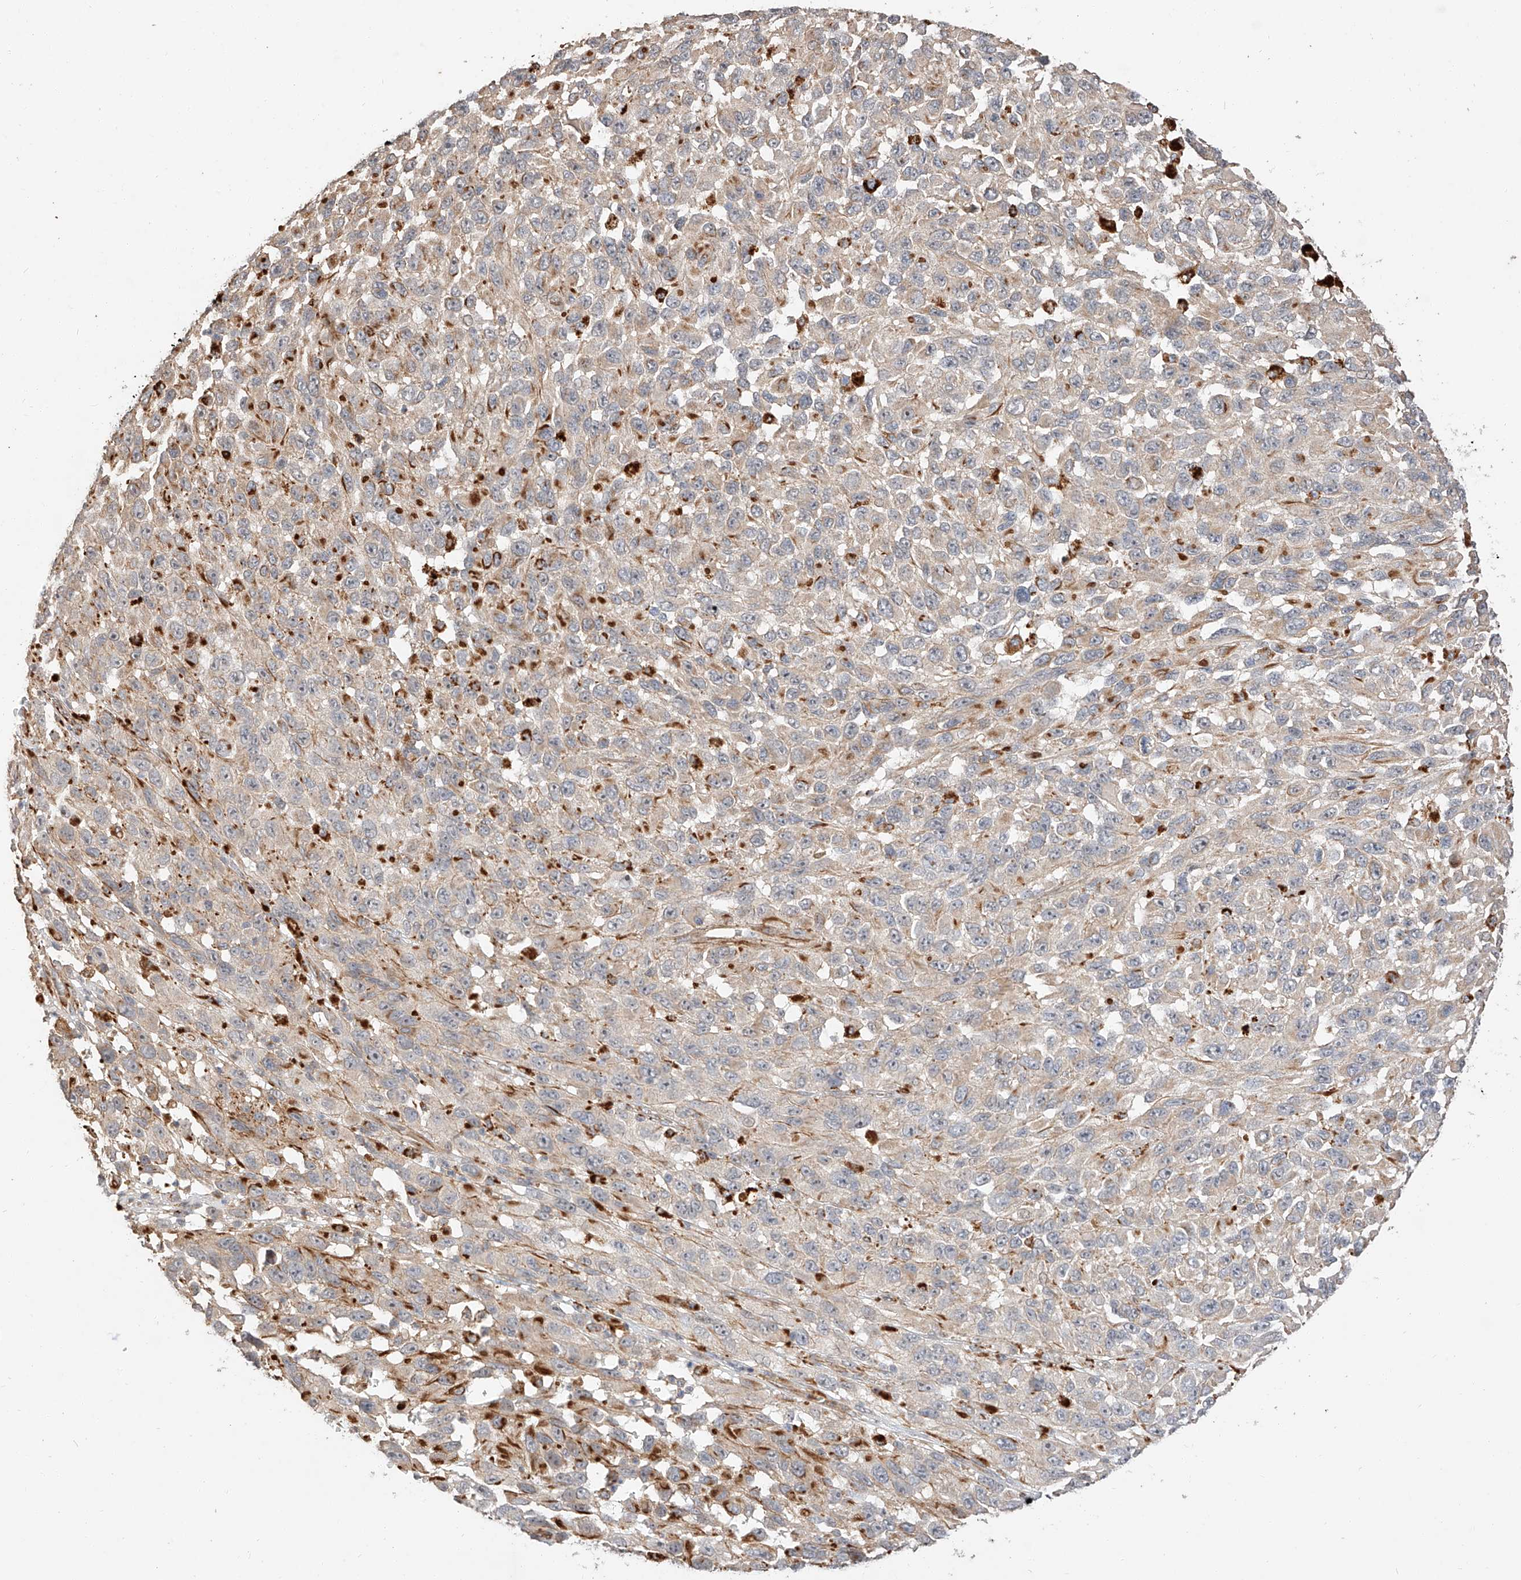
{"staining": {"intensity": "weak", "quantity": "<25%", "location": "cytoplasmic/membranous"}, "tissue": "melanoma", "cell_type": "Tumor cells", "image_type": "cancer", "snomed": [{"axis": "morphology", "description": "Malignant melanoma, NOS"}, {"axis": "topography", "description": "Skin"}], "caption": "Immunohistochemical staining of malignant melanoma reveals no significant positivity in tumor cells.", "gene": "SUSD6", "patient": {"sex": "female", "age": 96}}